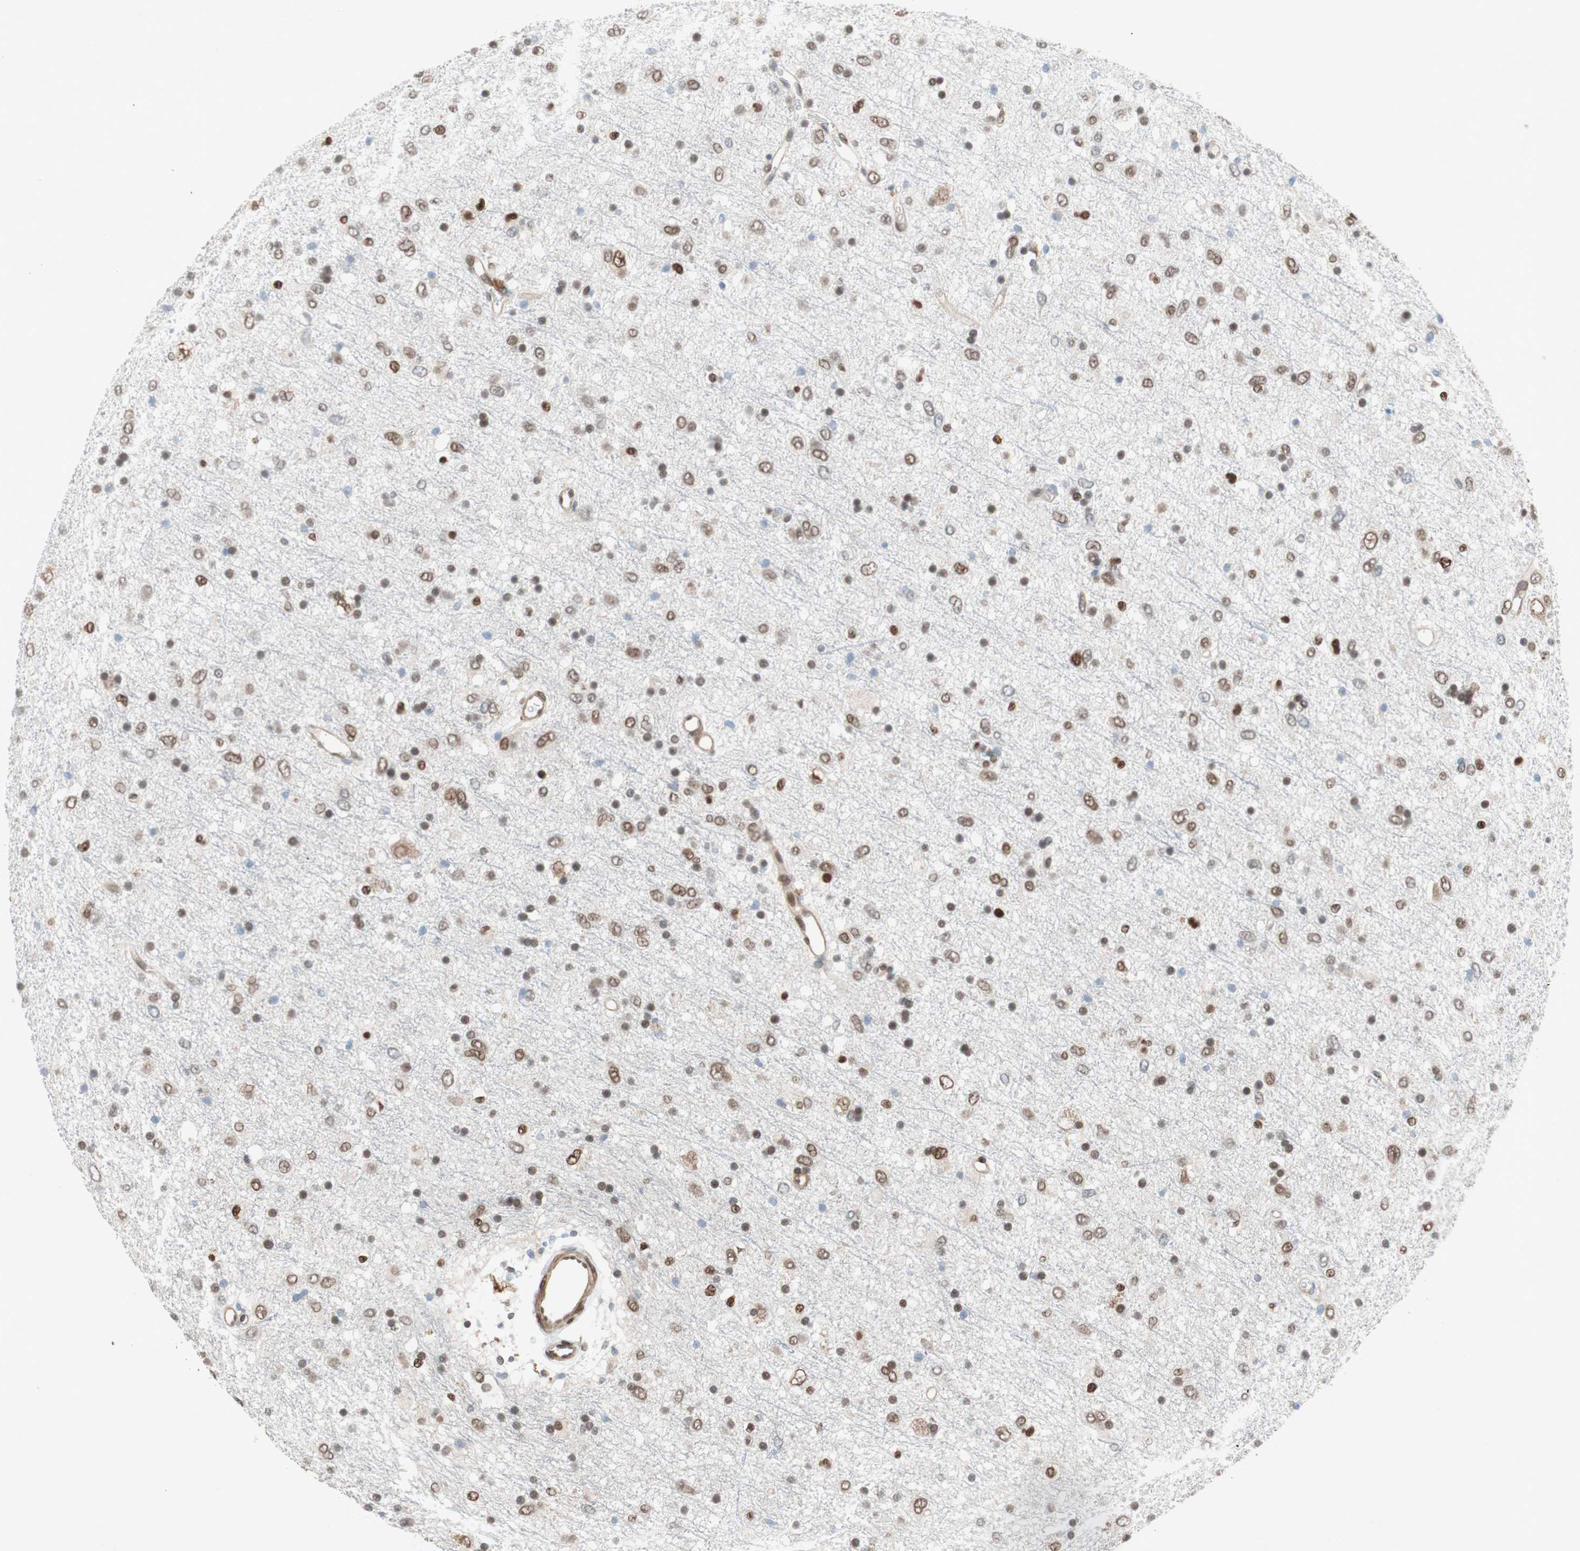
{"staining": {"intensity": "strong", "quantity": "25%-75%", "location": "cytoplasmic/membranous,nuclear"}, "tissue": "glioma", "cell_type": "Tumor cells", "image_type": "cancer", "snomed": [{"axis": "morphology", "description": "Glioma, malignant, Low grade"}, {"axis": "topography", "description": "Brain"}], "caption": "Human glioma stained with a brown dye demonstrates strong cytoplasmic/membranous and nuclear positive staining in approximately 25%-75% of tumor cells.", "gene": "ARNT2", "patient": {"sex": "male", "age": 77}}